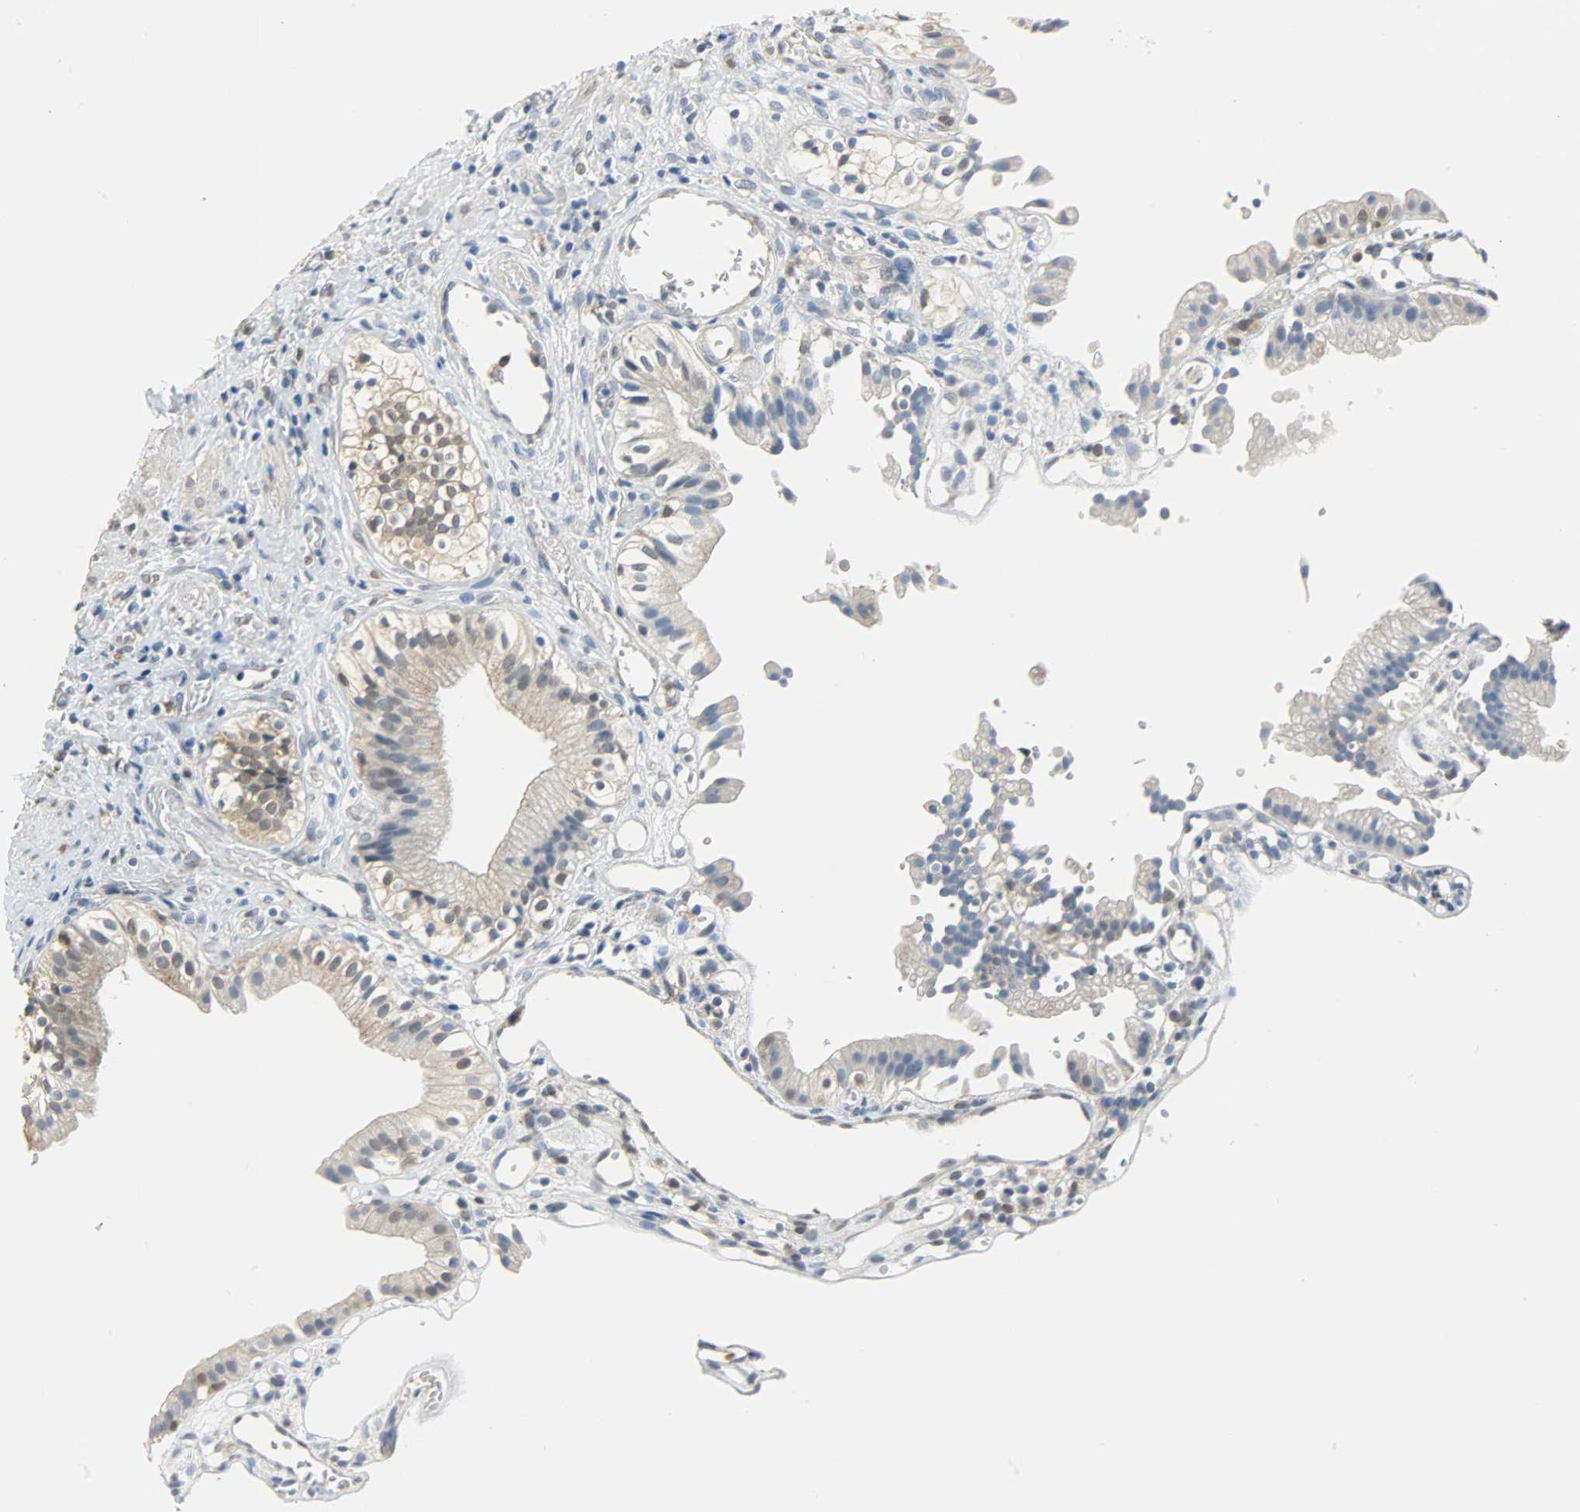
{"staining": {"intensity": "strong", "quantity": ">75%", "location": "cytoplasmic/membranous,nuclear"}, "tissue": "gallbladder", "cell_type": "Glandular cells", "image_type": "normal", "snomed": [{"axis": "morphology", "description": "Normal tissue, NOS"}, {"axis": "topography", "description": "Gallbladder"}], "caption": "Immunohistochemical staining of benign gallbladder reveals >75% levels of strong cytoplasmic/membranous,nuclear protein staining in about >75% of glandular cells.", "gene": "EIF4EBP1", "patient": {"sex": "male", "age": 65}}